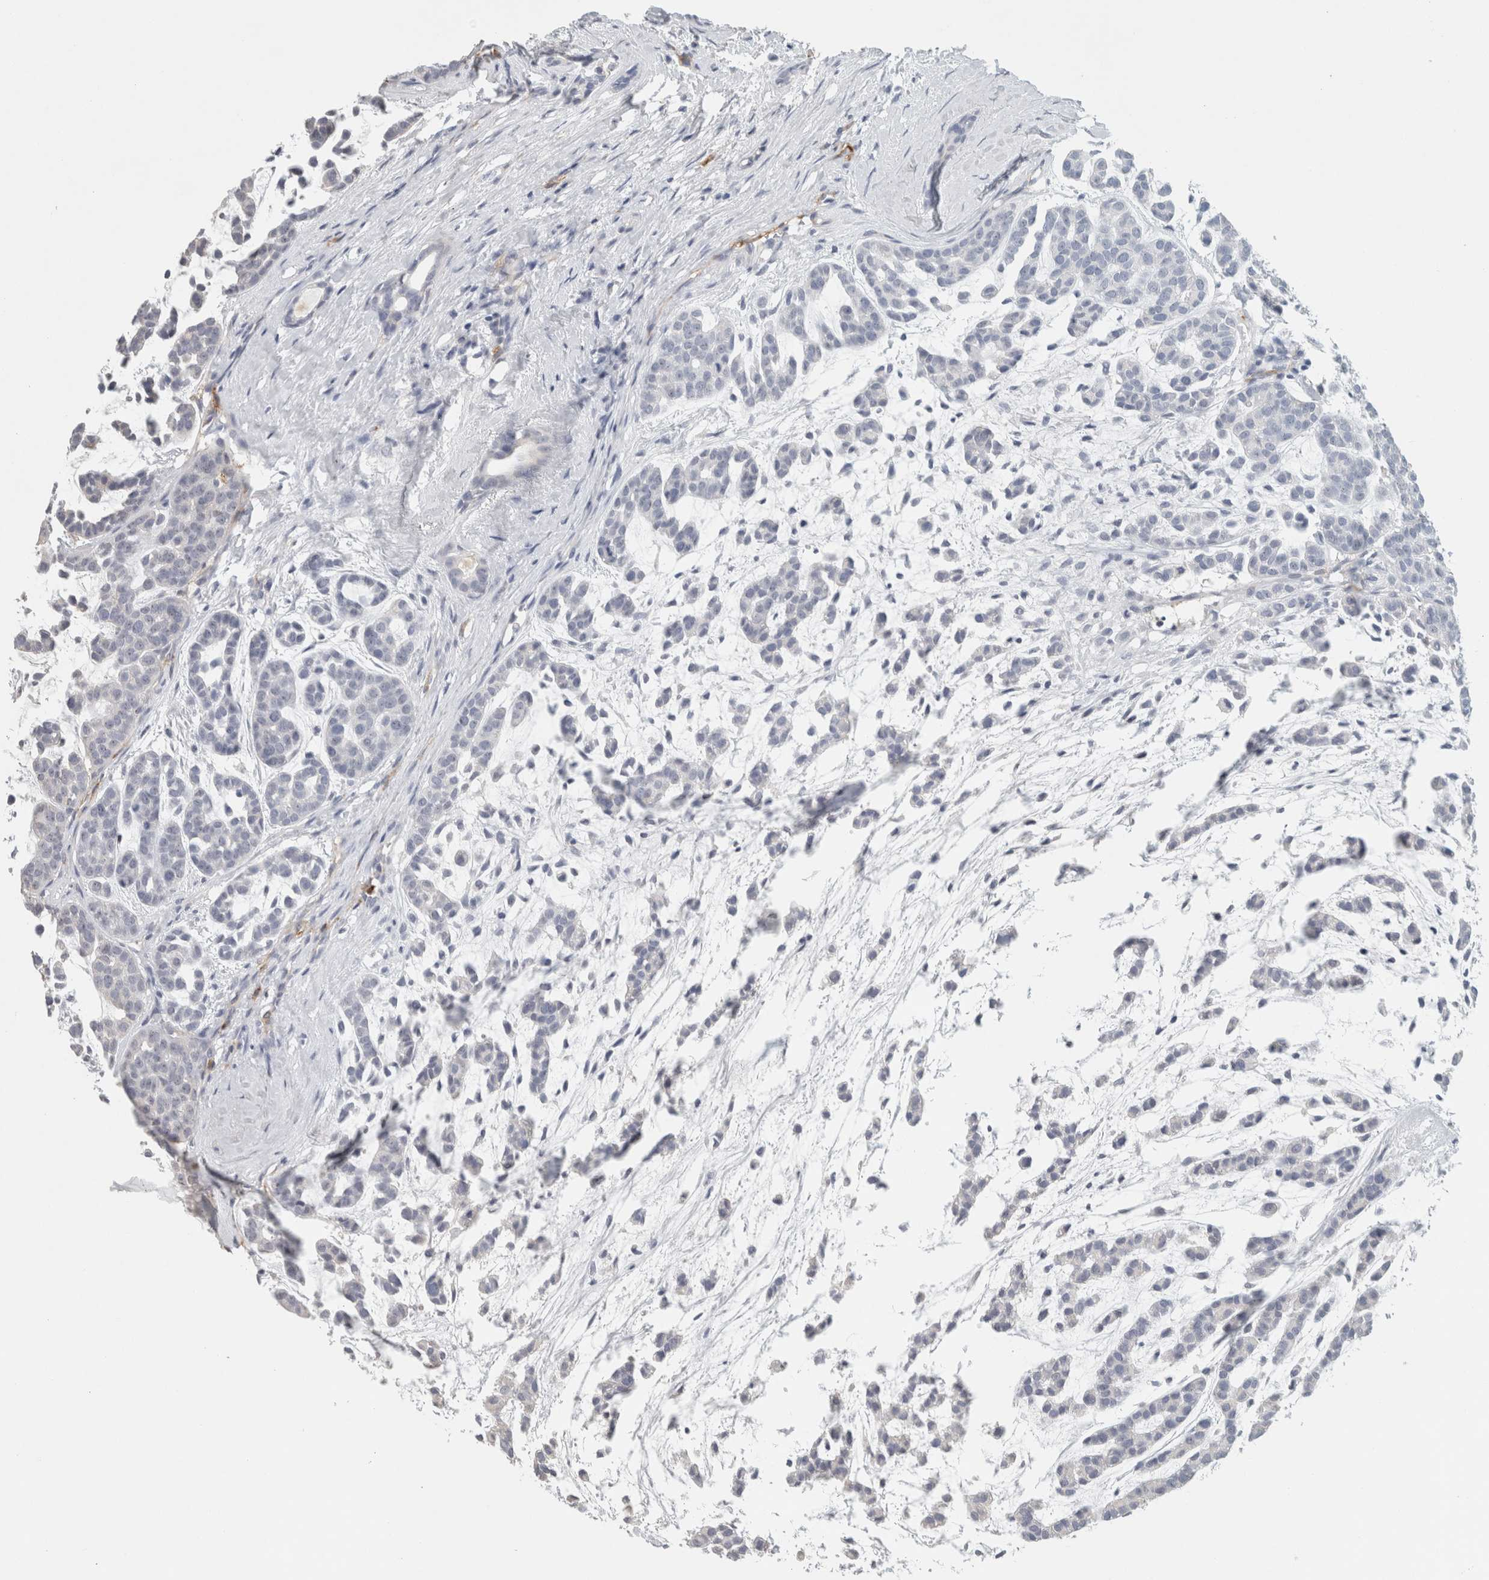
{"staining": {"intensity": "negative", "quantity": "none", "location": "none"}, "tissue": "head and neck cancer", "cell_type": "Tumor cells", "image_type": "cancer", "snomed": [{"axis": "morphology", "description": "Adenocarcinoma, NOS"}, {"axis": "morphology", "description": "Adenoma, NOS"}, {"axis": "topography", "description": "Head-Neck"}], "caption": "Immunohistochemistry (IHC) photomicrograph of head and neck cancer stained for a protein (brown), which displays no positivity in tumor cells. (Immunohistochemistry, brightfield microscopy, high magnification).", "gene": "CD36", "patient": {"sex": "female", "age": 55}}